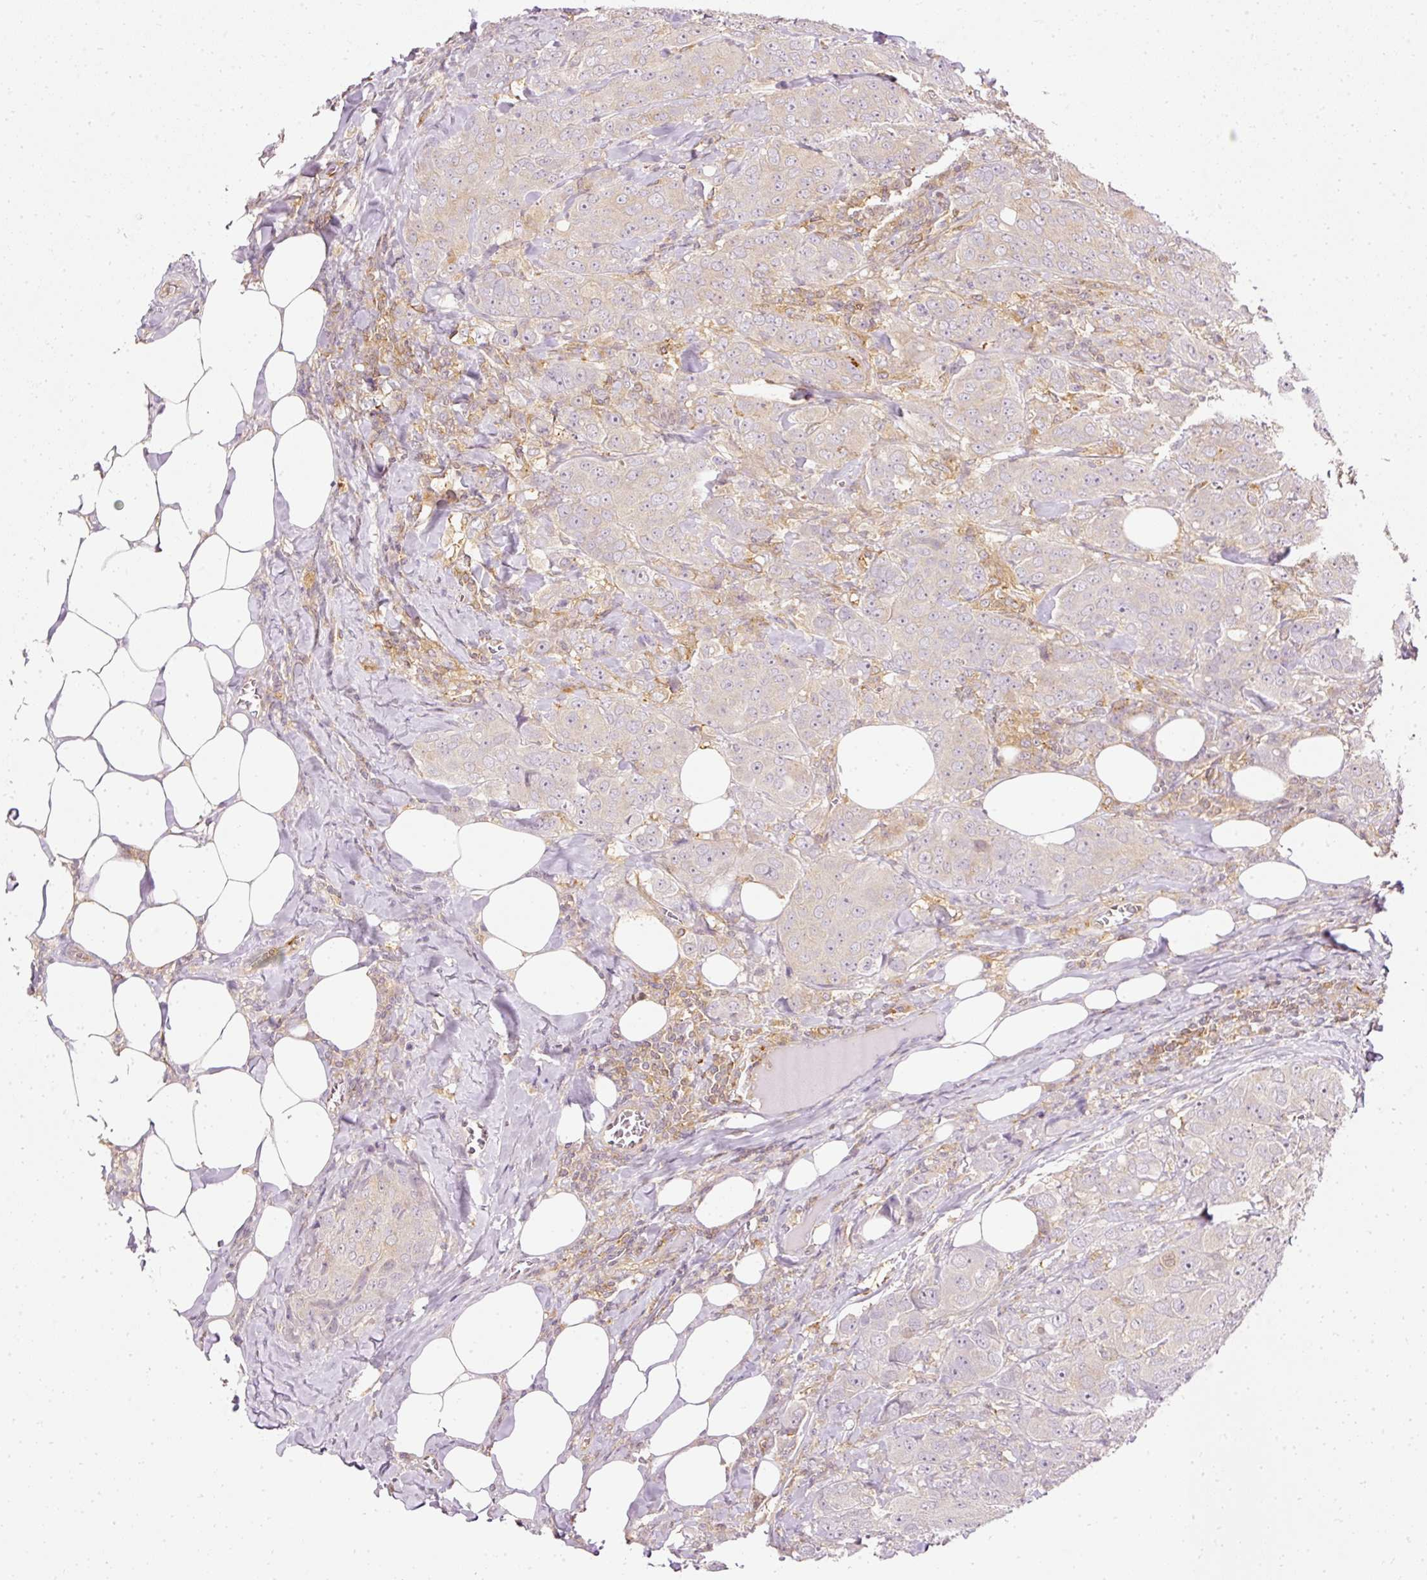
{"staining": {"intensity": "moderate", "quantity": "25%-75%", "location": "cytoplasmic/membranous"}, "tissue": "breast cancer", "cell_type": "Tumor cells", "image_type": "cancer", "snomed": [{"axis": "morphology", "description": "Duct carcinoma"}, {"axis": "topography", "description": "Breast"}], "caption": "Immunohistochemistry (IHC) micrograph of neoplastic tissue: breast cancer stained using immunohistochemistry (IHC) exhibits medium levels of moderate protein expression localized specifically in the cytoplasmic/membranous of tumor cells, appearing as a cytoplasmic/membranous brown color.", "gene": "ARMH3", "patient": {"sex": "female", "age": 43}}